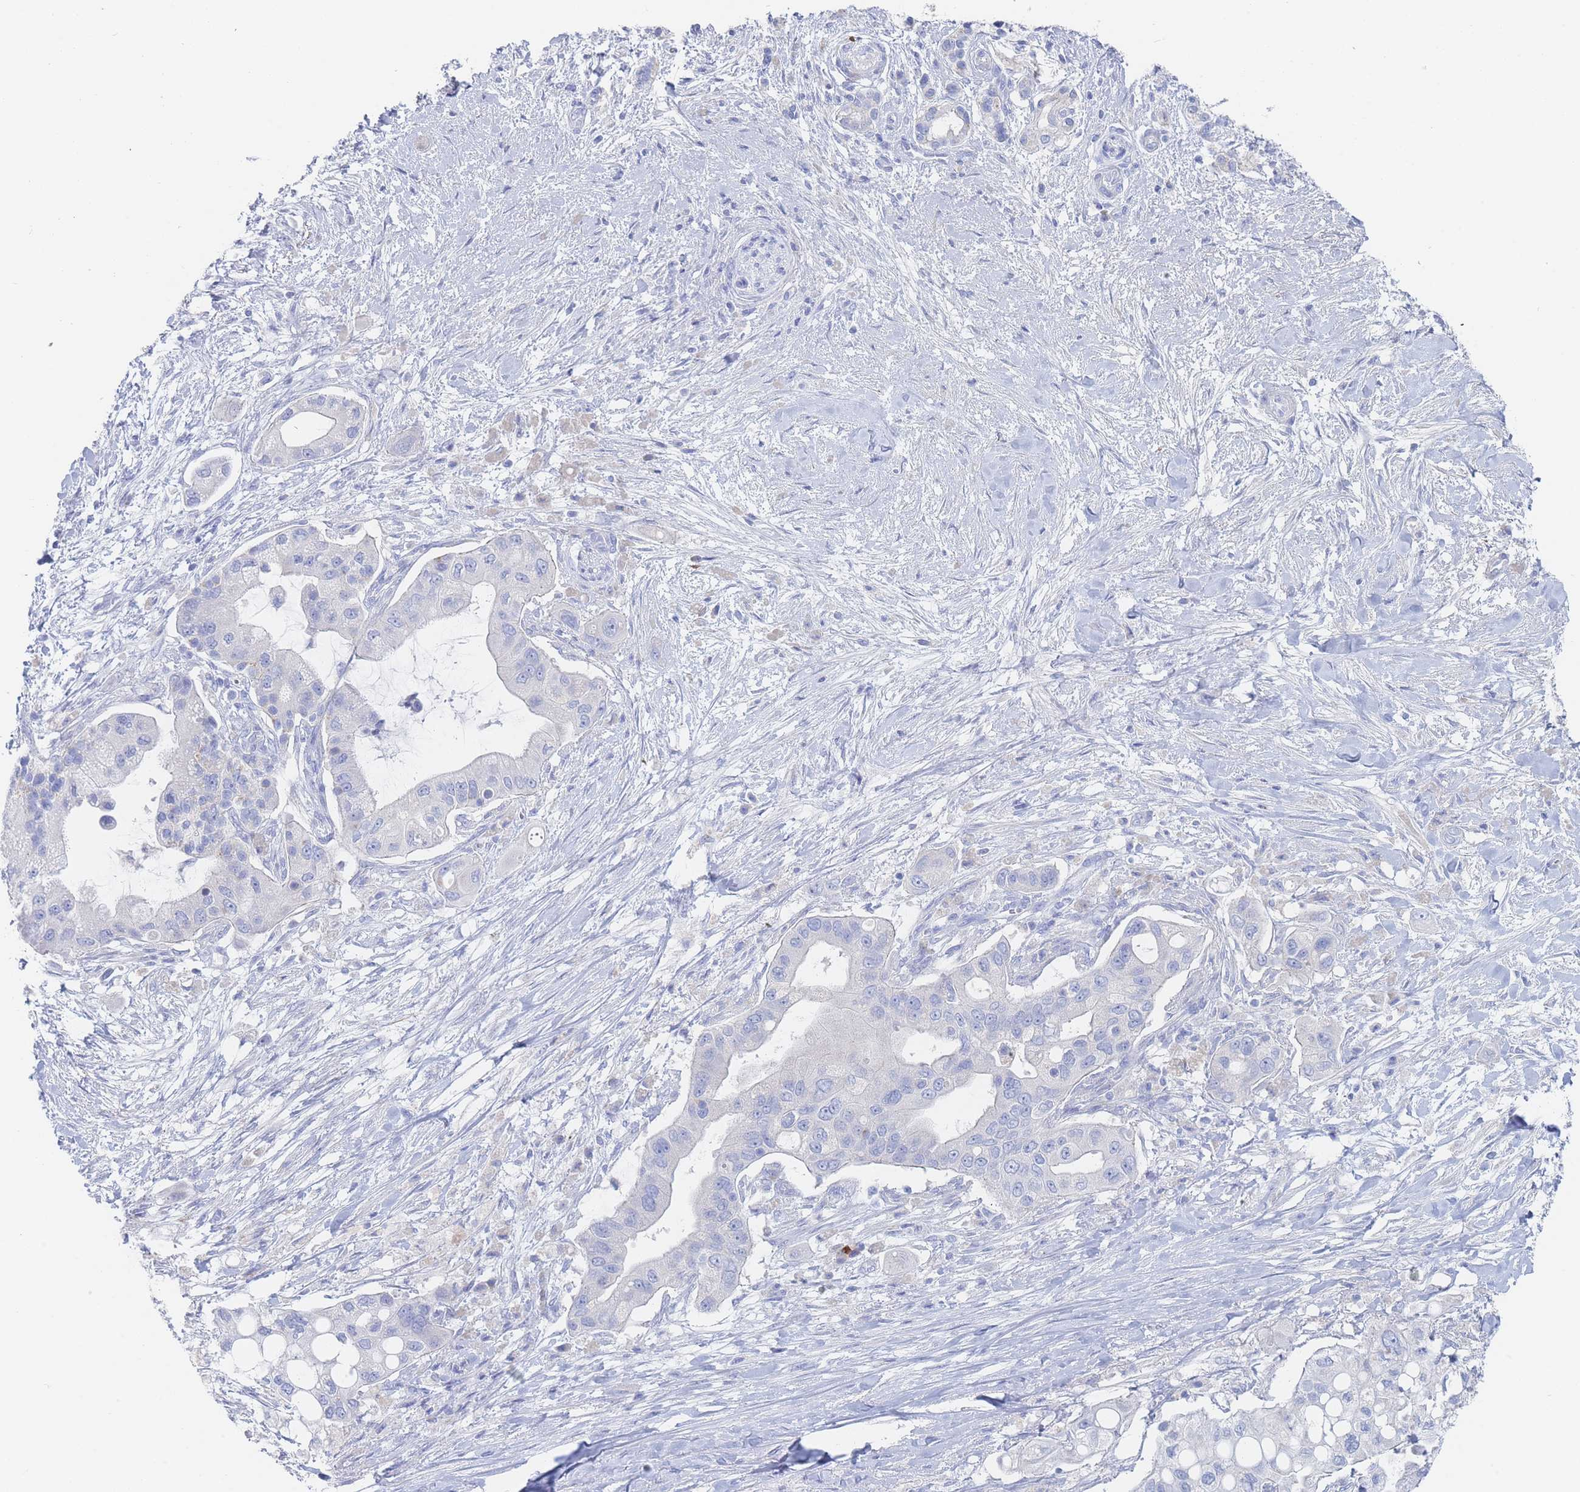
{"staining": {"intensity": "negative", "quantity": "none", "location": "none"}, "tissue": "pancreatic cancer", "cell_type": "Tumor cells", "image_type": "cancer", "snomed": [{"axis": "morphology", "description": "Adenocarcinoma, NOS"}, {"axis": "topography", "description": "Pancreas"}], "caption": "Immunohistochemical staining of human adenocarcinoma (pancreatic) exhibits no significant positivity in tumor cells. The staining is performed using DAB (3,3'-diaminobenzidine) brown chromogen with nuclei counter-stained in using hematoxylin.", "gene": "SLC25A35", "patient": {"sex": "male", "age": 57}}